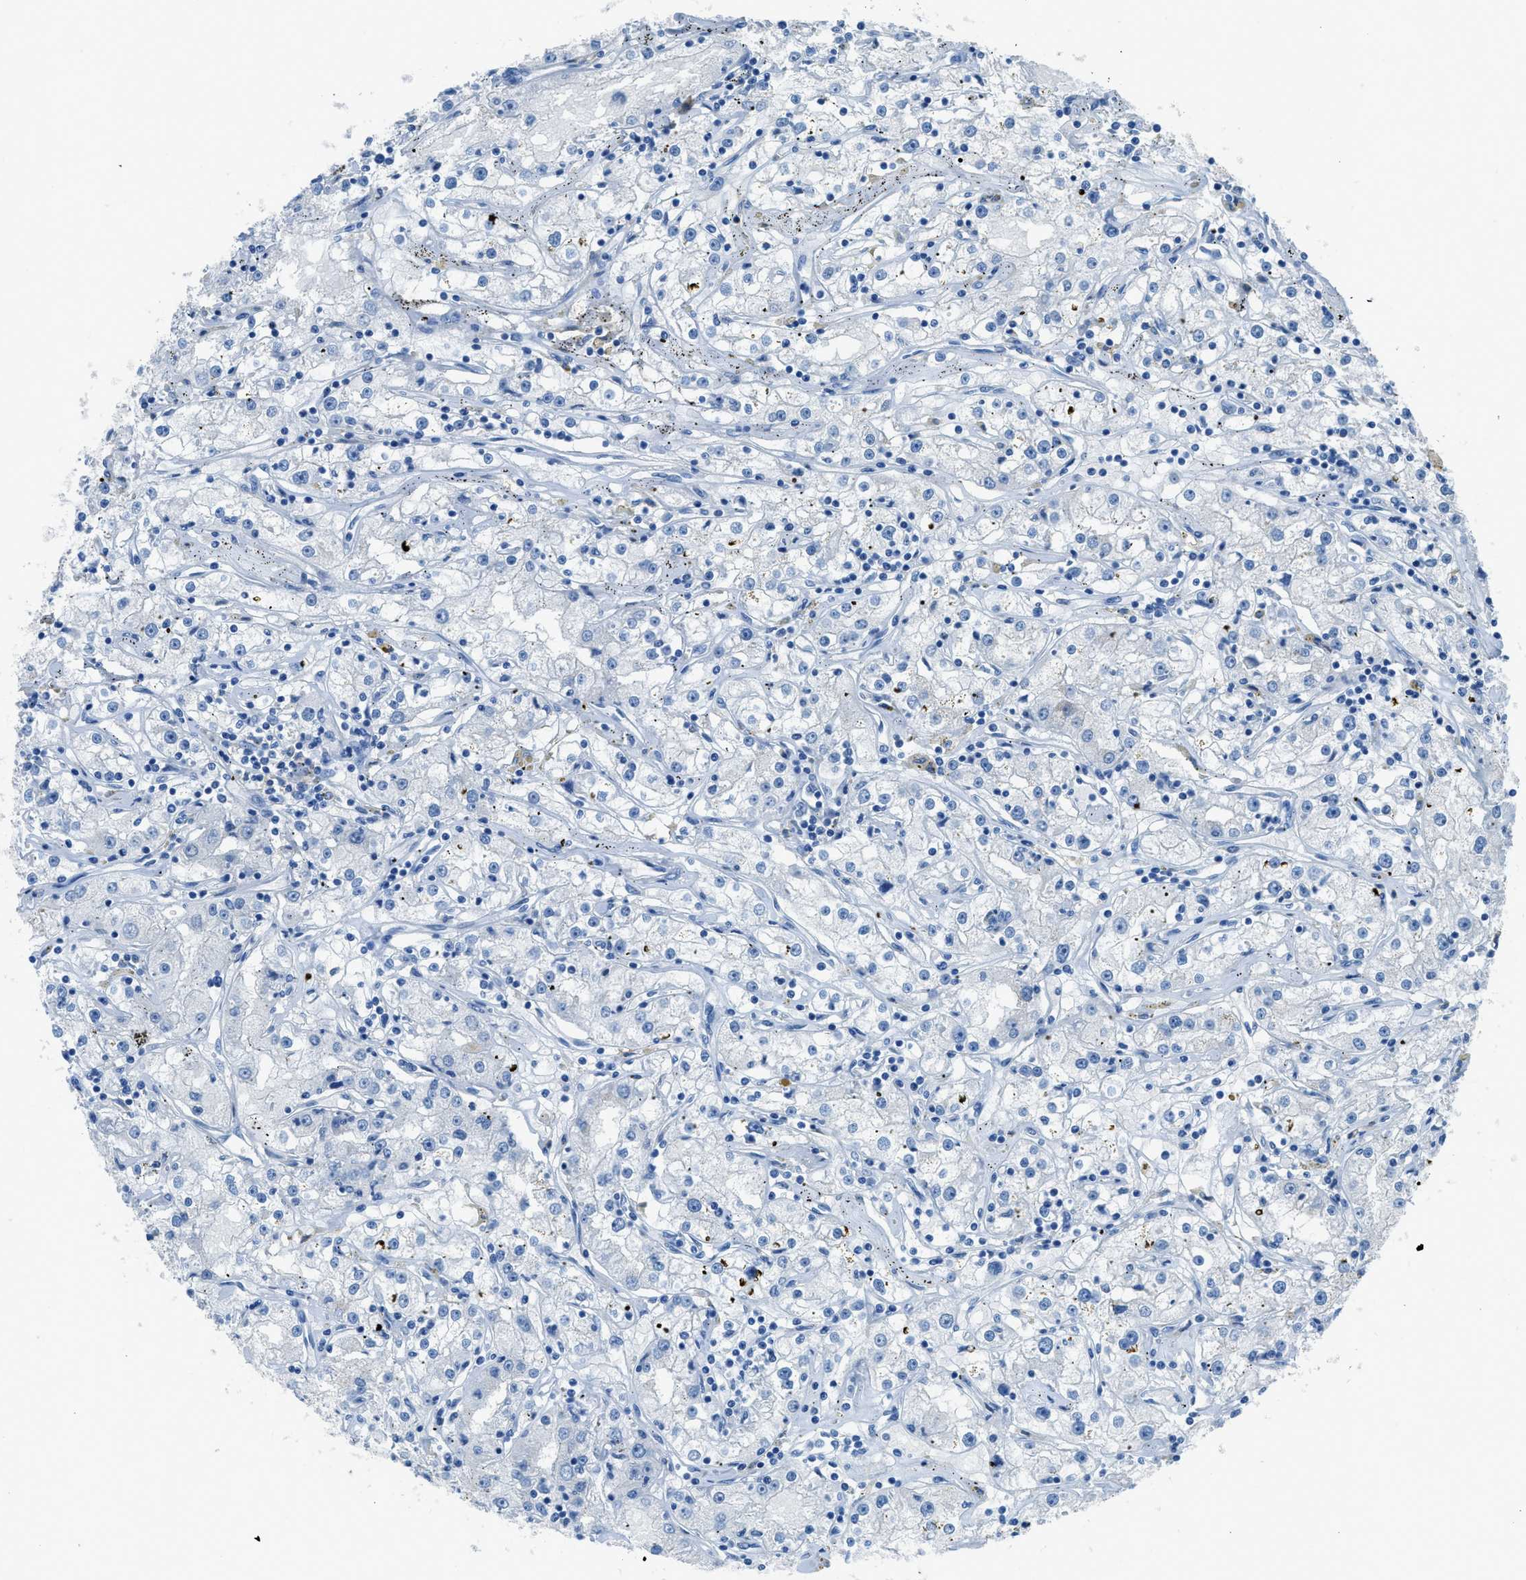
{"staining": {"intensity": "negative", "quantity": "none", "location": "none"}, "tissue": "renal cancer", "cell_type": "Tumor cells", "image_type": "cancer", "snomed": [{"axis": "morphology", "description": "Adenocarcinoma, NOS"}, {"axis": "topography", "description": "Kidney"}], "caption": "Tumor cells show no significant expression in renal cancer (adenocarcinoma).", "gene": "ACAN", "patient": {"sex": "male", "age": 56}}